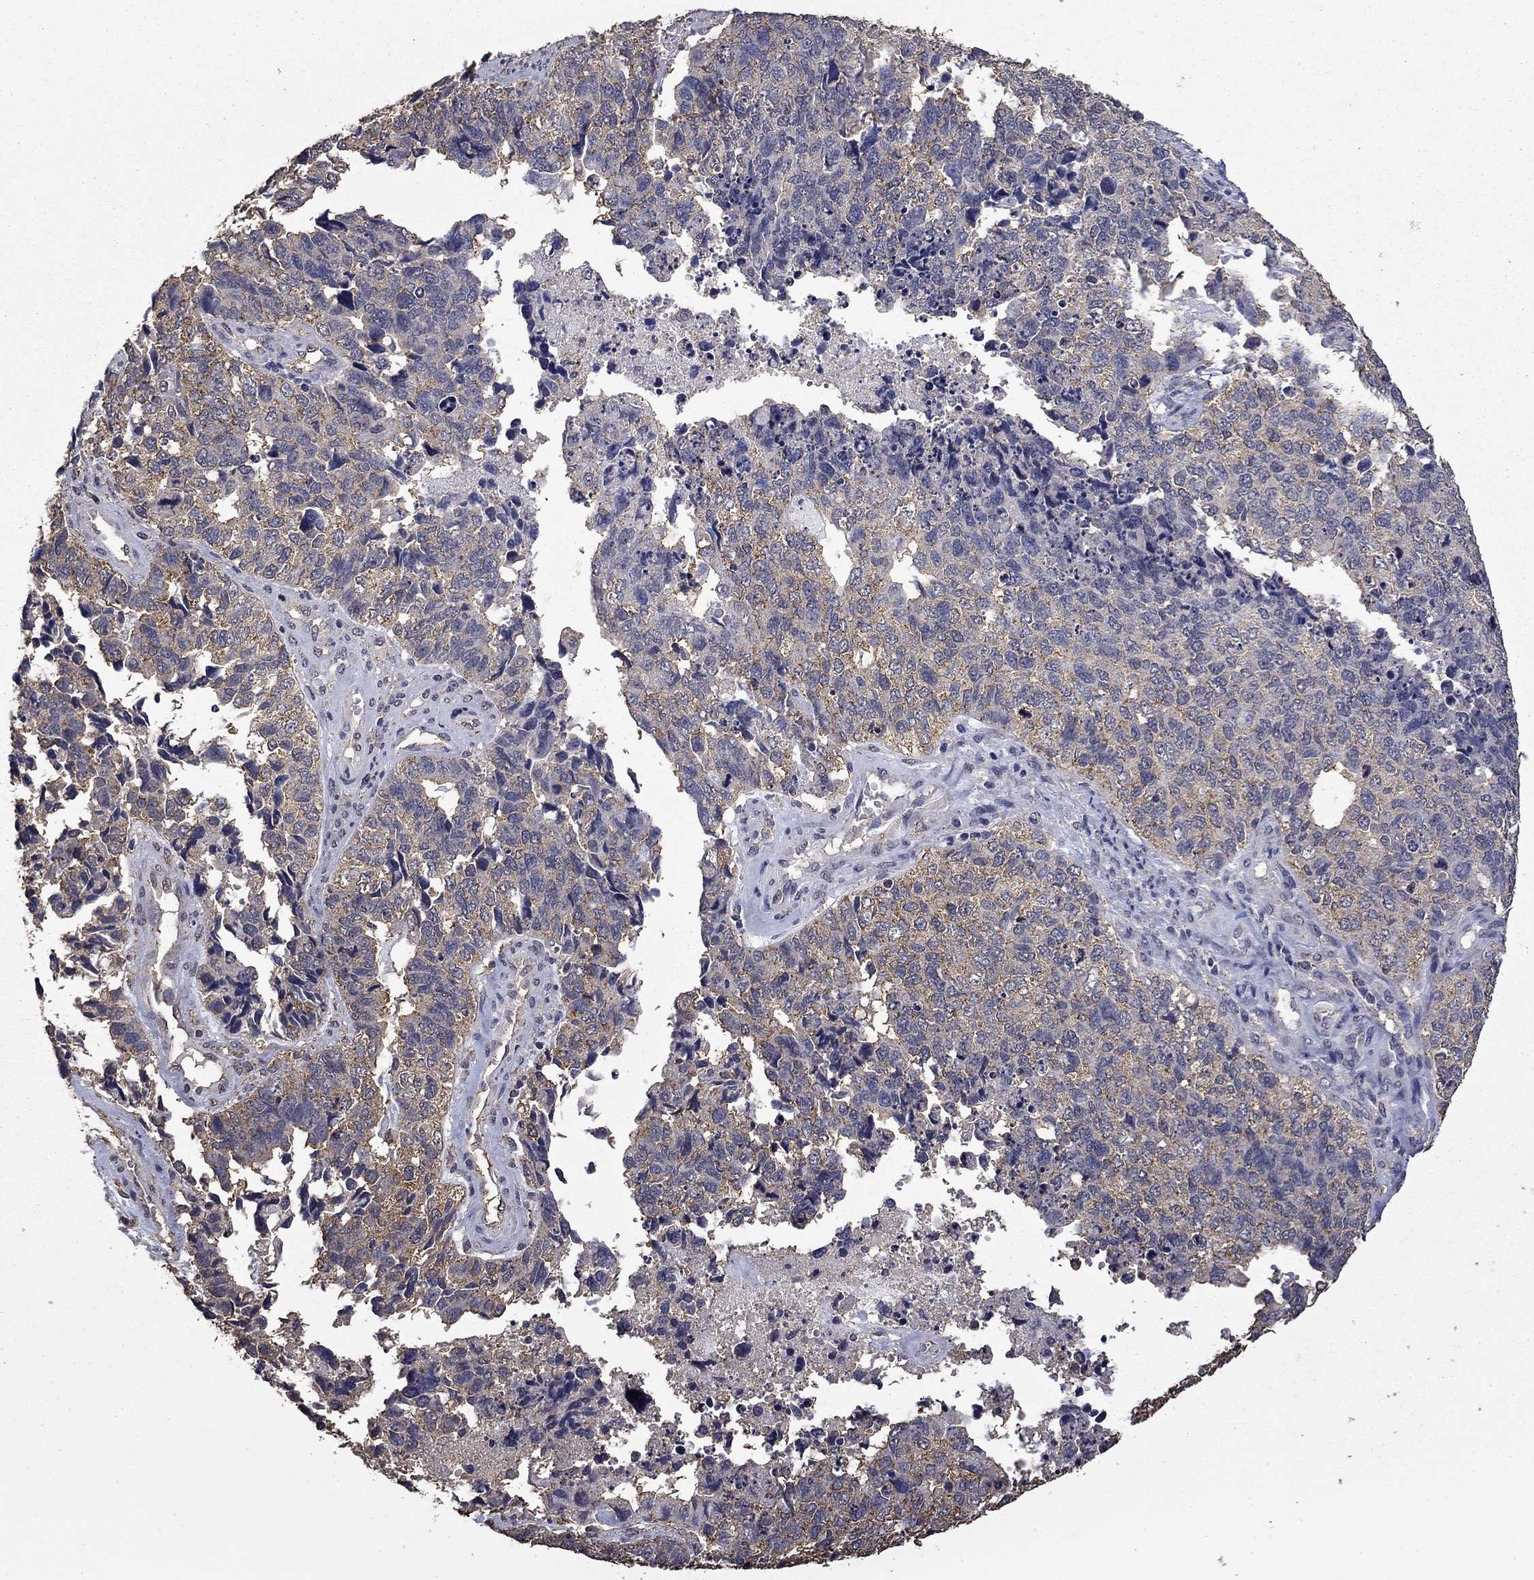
{"staining": {"intensity": "weak", "quantity": "<25%", "location": "cytoplasmic/membranous"}, "tissue": "cervical cancer", "cell_type": "Tumor cells", "image_type": "cancer", "snomed": [{"axis": "morphology", "description": "Squamous cell carcinoma, NOS"}, {"axis": "topography", "description": "Cervix"}], "caption": "Immunohistochemistry (IHC) of cervical cancer (squamous cell carcinoma) reveals no positivity in tumor cells.", "gene": "MFAP3L", "patient": {"sex": "female", "age": 63}}